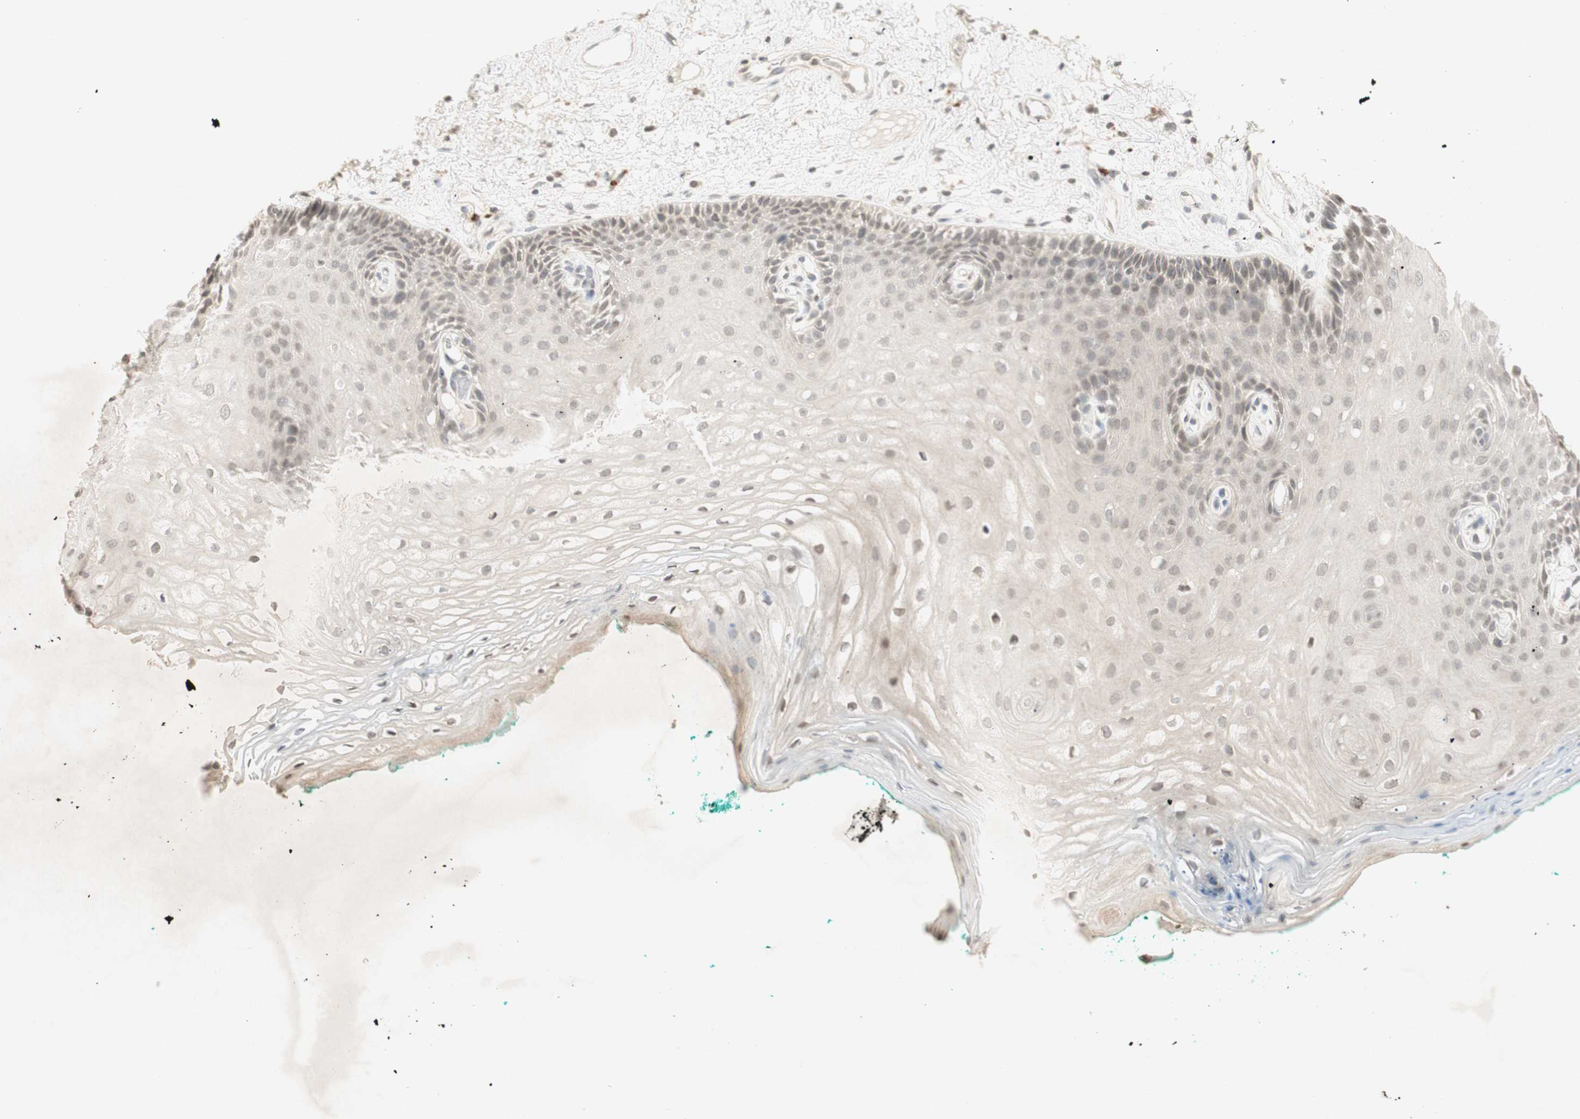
{"staining": {"intensity": "negative", "quantity": "none", "location": "none"}, "tissue": "oral mucosa", "cell_type": "Squamous epithelial cells", "image_type": "normal", "snomed": [{"axis": "morphology", "description": "Normal tissue, NOS"}, {"axis": "topography", "description": "Skeletal muscle"}, {"axis": "topography", "description": "Oral tissue"}, {"axis": "topography", "description": "Peripheral nerve tissue"}], "caption": "IHC of normal human oral mucosa shows no positivity in squamous epithelial cells. (Brightfield microscopy of DAB (3,3'-diaminobenzidine) immunohistochemistry at high magnification).", "gene": "GLI1", "patient": {"sex": "female", "age": 84}}